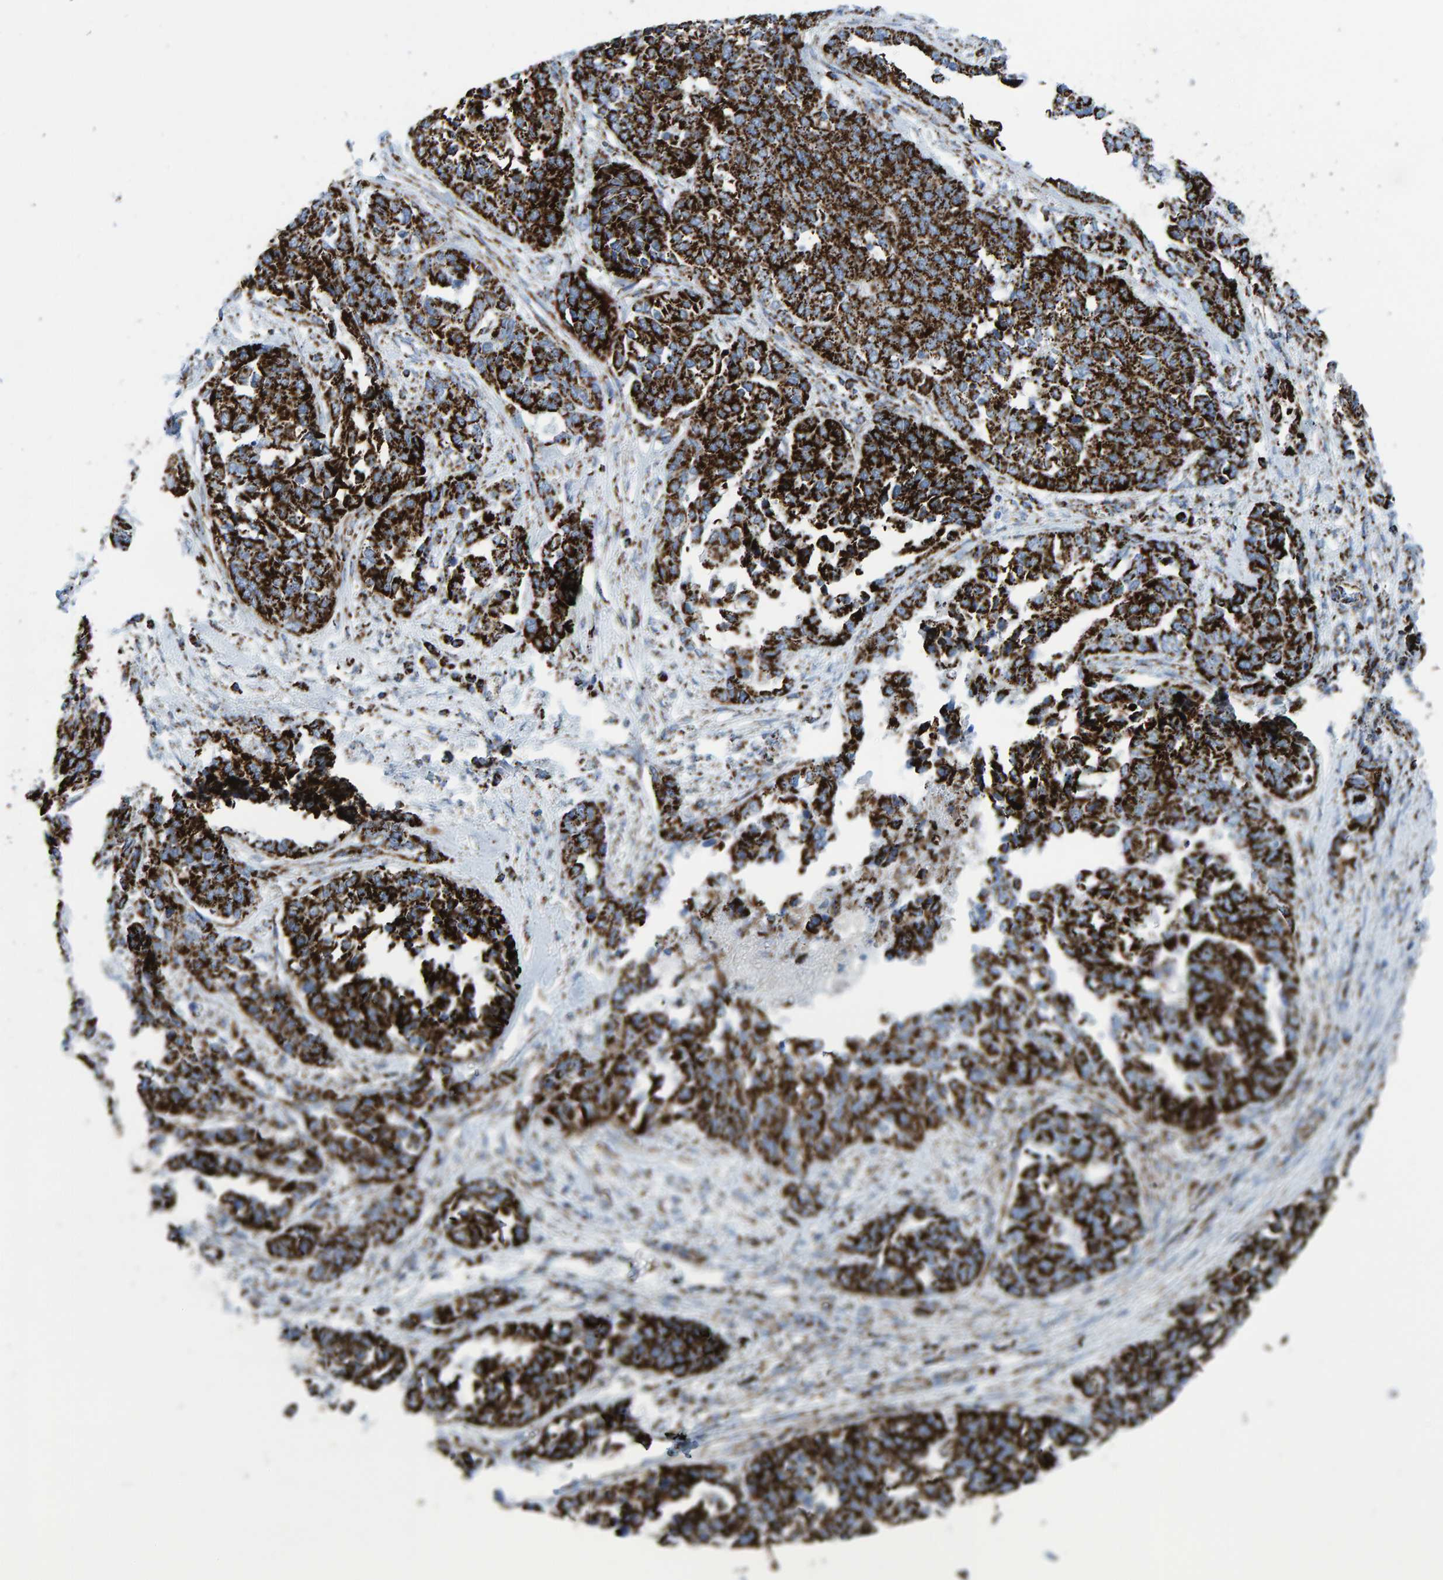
{"staining": {"intensity": "strong", "quantity": ">75%", "location": "cytoplasmic/membranous"}, "tissue": "ovarian cancer", "cell_type": "Tumor cells", "image_type": "cancer", "snomed": [{"axis": "morphology", "description": "Cystadenocarcinoma, serous, NOS"}, {"axis": "topography", "description": "Ovary"}], "caption": "Immunohistochemistry staining of ovarian serous cystadenocarcinoma, which reveals high levels of strong cytoplasmic/membranous expression in approximately >75% of tumor cells indicating strong cytoplasmic/membranous protein expression. The staining was performed using DAB (brown) for protein detection and nuclei were counterstained in hematoxylin (blue).", "gene": "ENSG00000262660", "patient": {"sex": "female", "age": 44}}